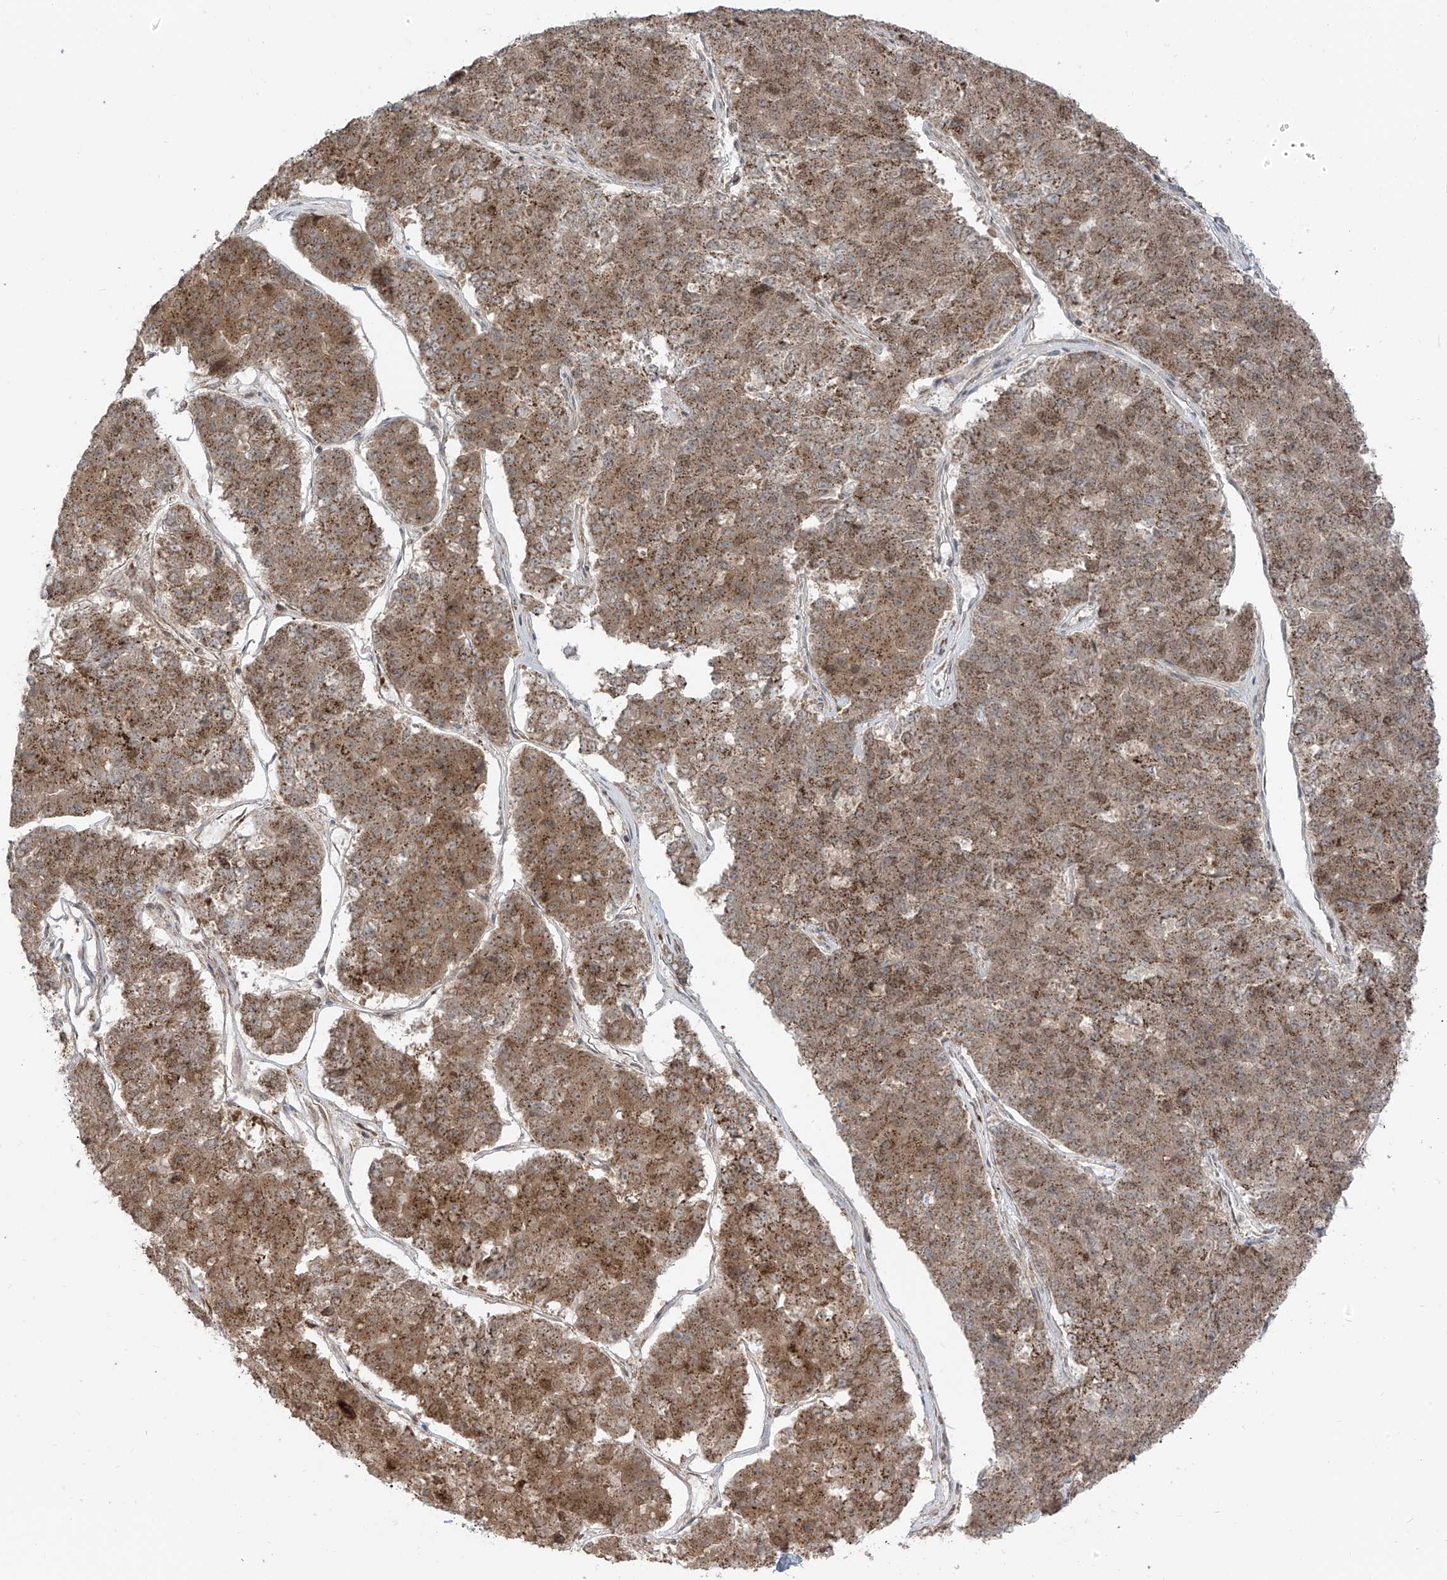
{"staining": {"intensity": "moderate", "quantity": ">75%", "location": "cytoplasmic/membranous"}, "tissue": "pancreatic cancer", "cell_type": "Tumor cells", "image_type": "cancer", "snomed": [{"axis": "morphology", "description": "Adenocarcinoma, NOS"}, {"axis": "topography", "description": "Pancreas"}], "caption": "The photomicrograph exhibits staining of pancreatic cancer (adenocarcinoma), revealing moderate cytoplasmic/membranous protein expression (brown color) within tumor cells.", "gene": "PDE11A", "patient": {"sex": "male", "age": 50}}